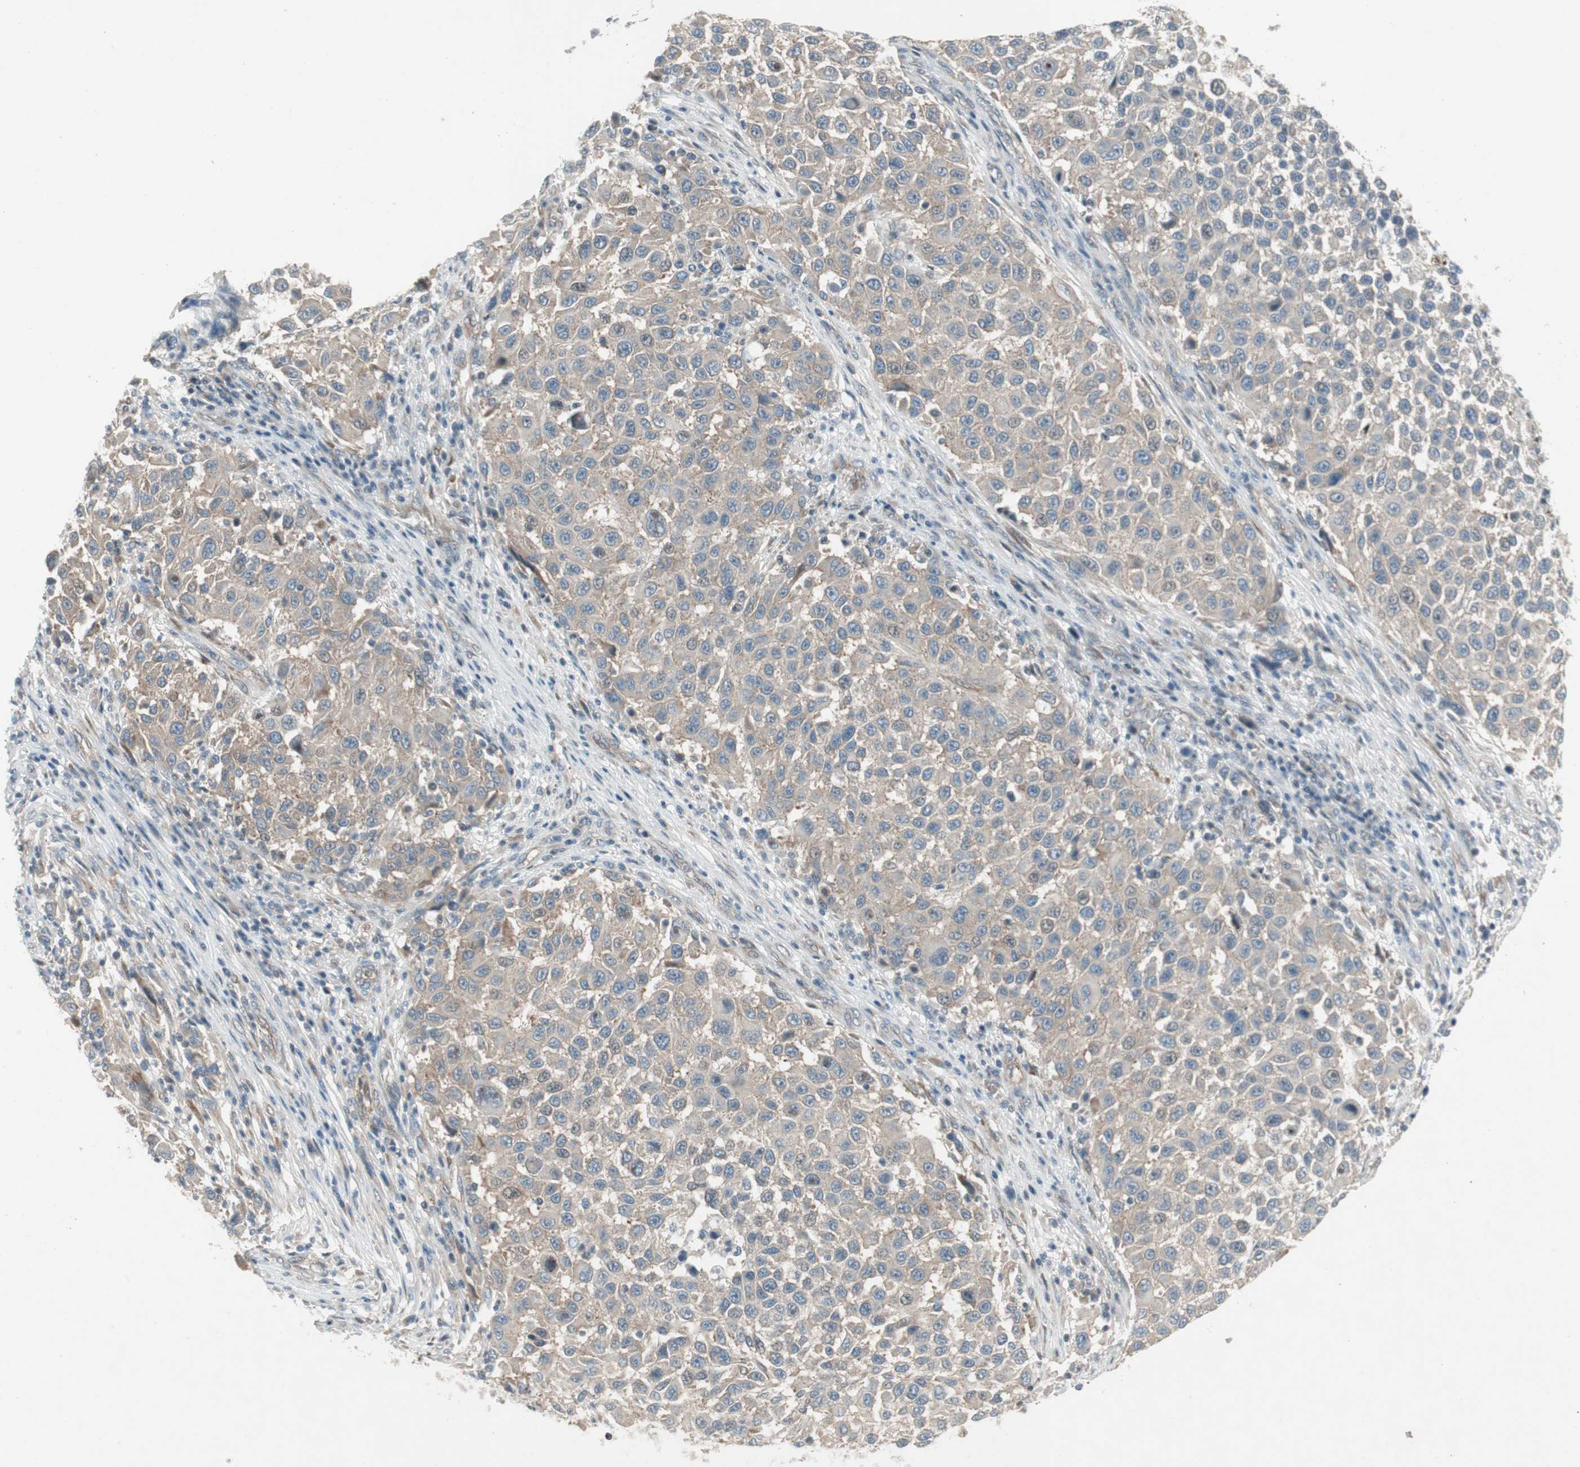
{"staining": {"intensity": "weak", "quantity": "25%-75%", "location": "cytoplasmic/membranous"}, "tissue": "melanoma", "cell_type": "Tumor cells", "image_type": "cancer", "snomed": [{"axis": "morphology", "description": "Malignant melanoma, Metastatic site"}, {"axis": "topography", "description": "Lymph node"}], "caption": "High-magnification brightfield microscopy of melanoma stained with DAB (3,3'-diaminobenzidine) (brown) and counterstained with hematoxylin (blue). tumor cells exhibit weak cytoplasmic/membranous expression is present in approximately25%-75% of cells. (Stains: DAB in brown, nuclei in blue, Microscopy: brightfield microscopy at high magnification).", "gene": "PANK2", "patient": {"sex": "male", "age": 61}}